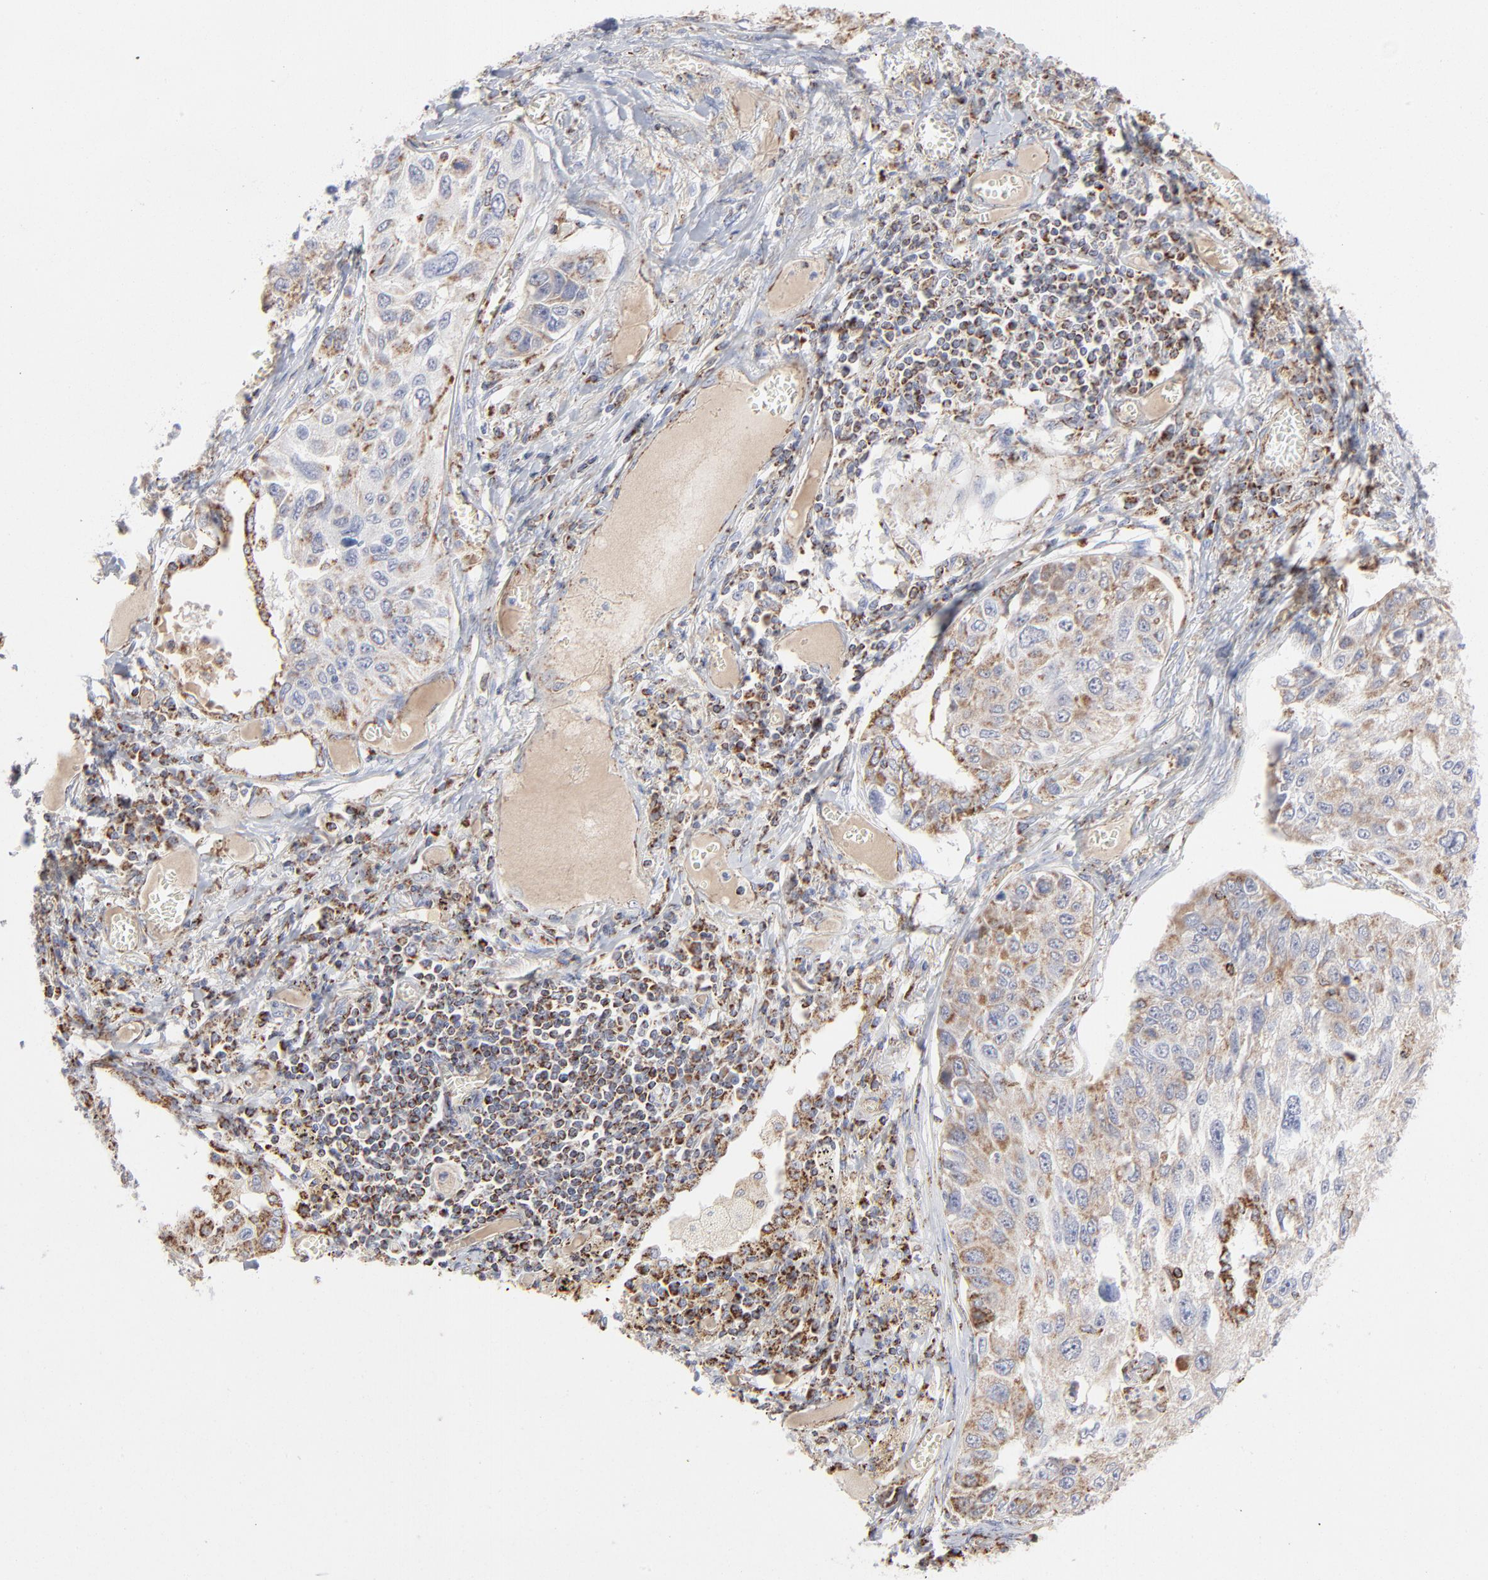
{"staining": {"intensity": "moderate", "quantity": "25%-75%", "location": "cytoplasmic/membranous"}, "tissue": "lung cancer", "cell_type": "Tumor cells", "image_type": "cancer", "snomed": [{"axis": "morphology", "description": "Squamous cell carcinoma, NOS"}, {"axis": "topography", "description": "Lung"}], "caption": "Immunohistochemistry histopathology image of neoplastic tissue: human lung squamous cell carcinoma stained using immunohistochemistry (IHC) shows medium levels of moderate protein expression localized specifically in the cytoplasmic/membranous of tumor cells, appearing as a cytoplasmic/membranous brown color.", "gene": "ASB3", "patient": {"sex": "male", "age": 71}}